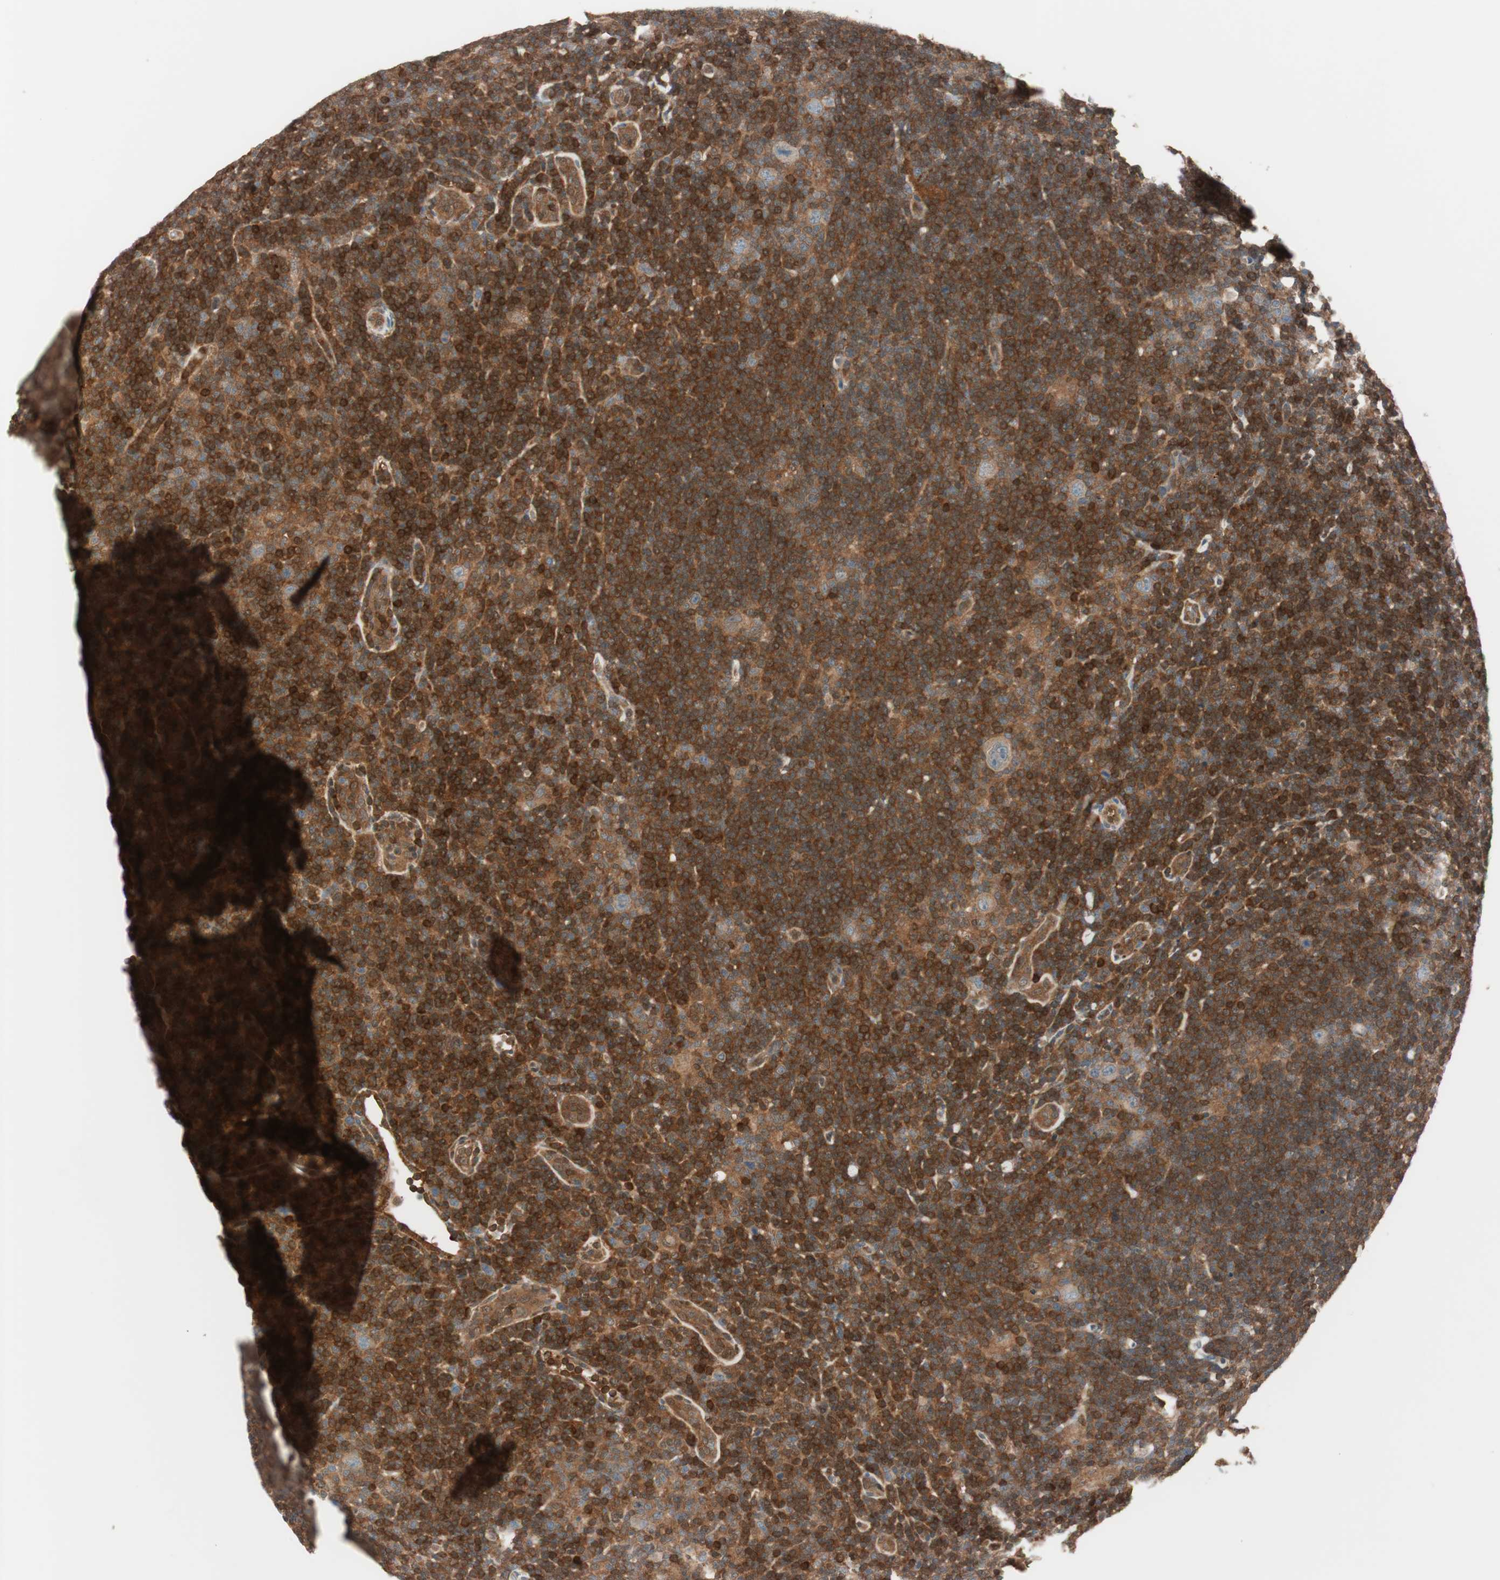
{"staining": {"intensity": "strong", "quantity": ">75%", "location": "cytoplasmic/membranous"}, "tissue": "lymphoma", "cell_type": "Tumor cells", "image_type": "cancer", "snomed": [{"axis": "morphology", "description": "Hodgkin's disease, NOS"}, {"axis": "topography", "description": "Lymph node"}], "caption": "There is high levels of strong cytoplasmic/membranous positivity in tumor cells of lymphoma, as demonstrated by immunohistochemical staining (brown color).", "gene": "GALT", "patient": {"sex": "female", "age": 57}}